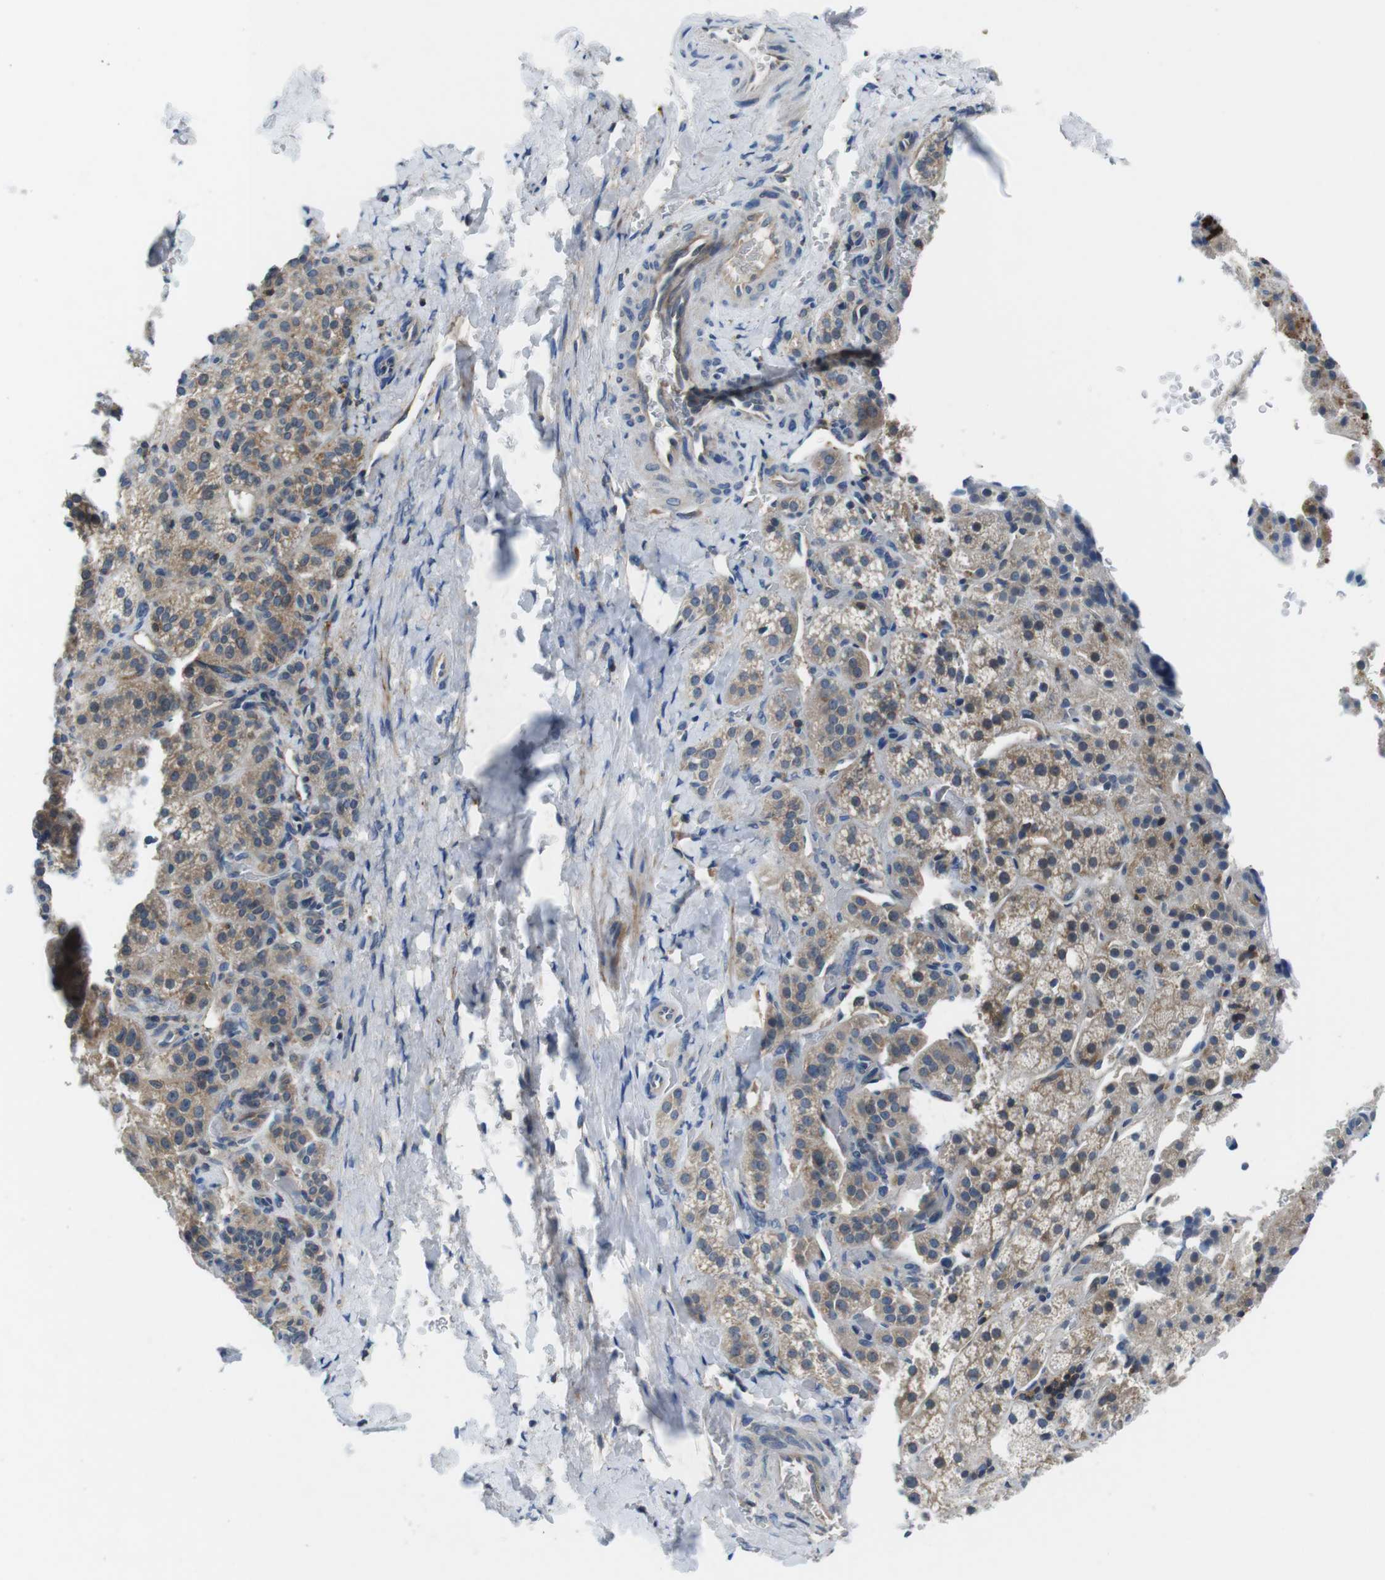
{"staining": {"intensity": "weak", "quantity": "25%-75%", "location": "cytoplasmic/membranous"}, "tissue": "adrenal gland", "cell_type": "Glandular cells", "image_type": "normal", "snomed": [{"axis": "morphology", "description": "Normal tissue, NOS"}, {"axis": "topography", "description": "Adrenal gland"}], "caption": "A brown stain labels weak cytoplasmic/membranous expression of a protein in glandular cells of unremarkable adrenal gland. The staining is performed using DAB brown chromogen to label protein expression. The nuclei are counter-stained blue using hematoxylin.", "gene": "PIK3CD", "patient": {"sex": "female", "age": 57}}